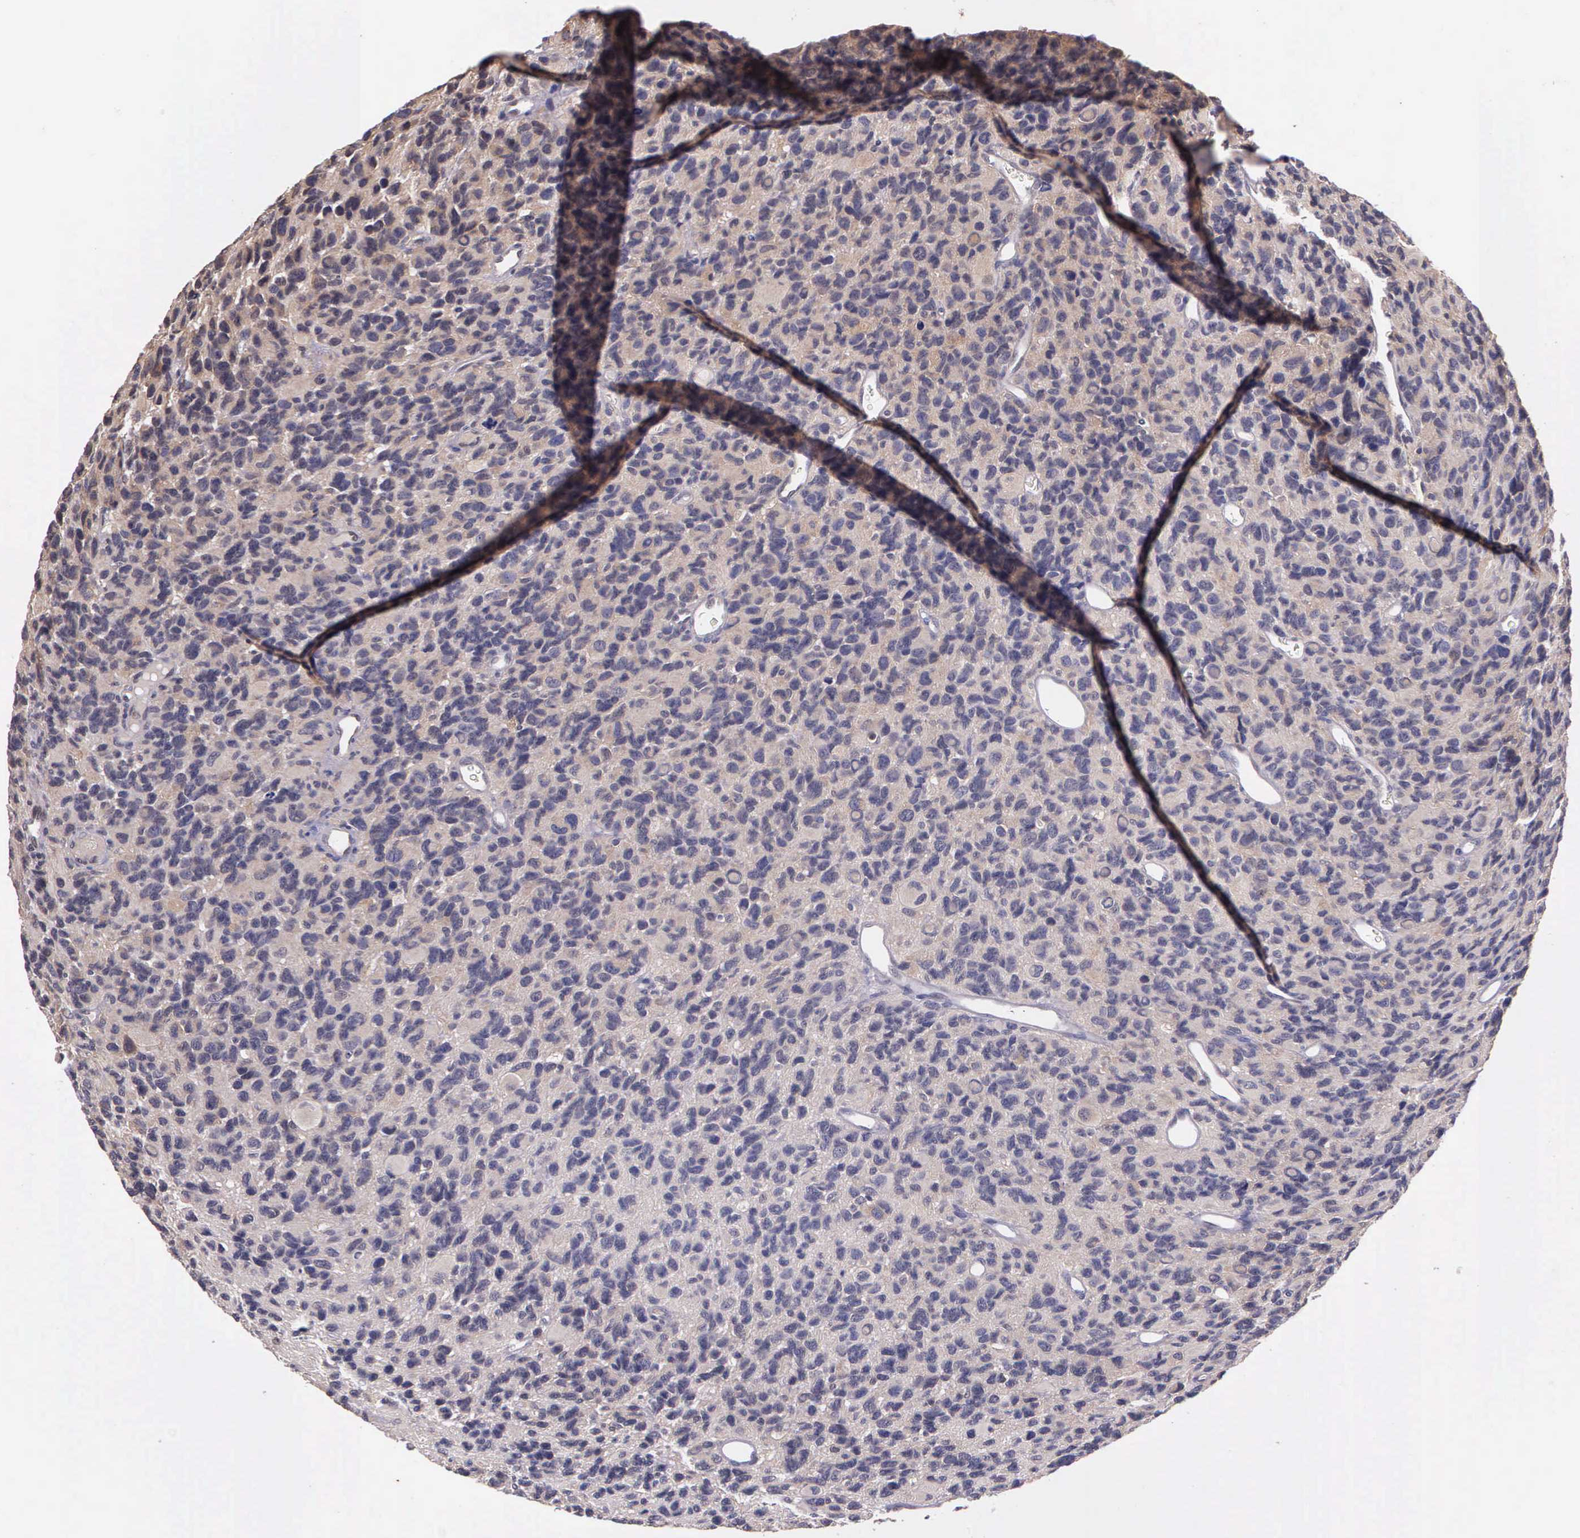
{"staining": {"intensity": "negative", "quantity": "none", "location": "none"}, "tissue": "glioma", "cell_type": "Tumor cells", "image_type": "cancer", "snomed": [{"axis": "morphology", "description": "Glioma, malignant, High grade"}, {"axis": "topography", "description": "Brain"}], "caption": "DAB immunohistochemical staining of high-grade glioma (malignant) reveals no significant staining in tumor cells.", "gene": "IGBP1", "patient": {"sex": "male", "age": 77}}